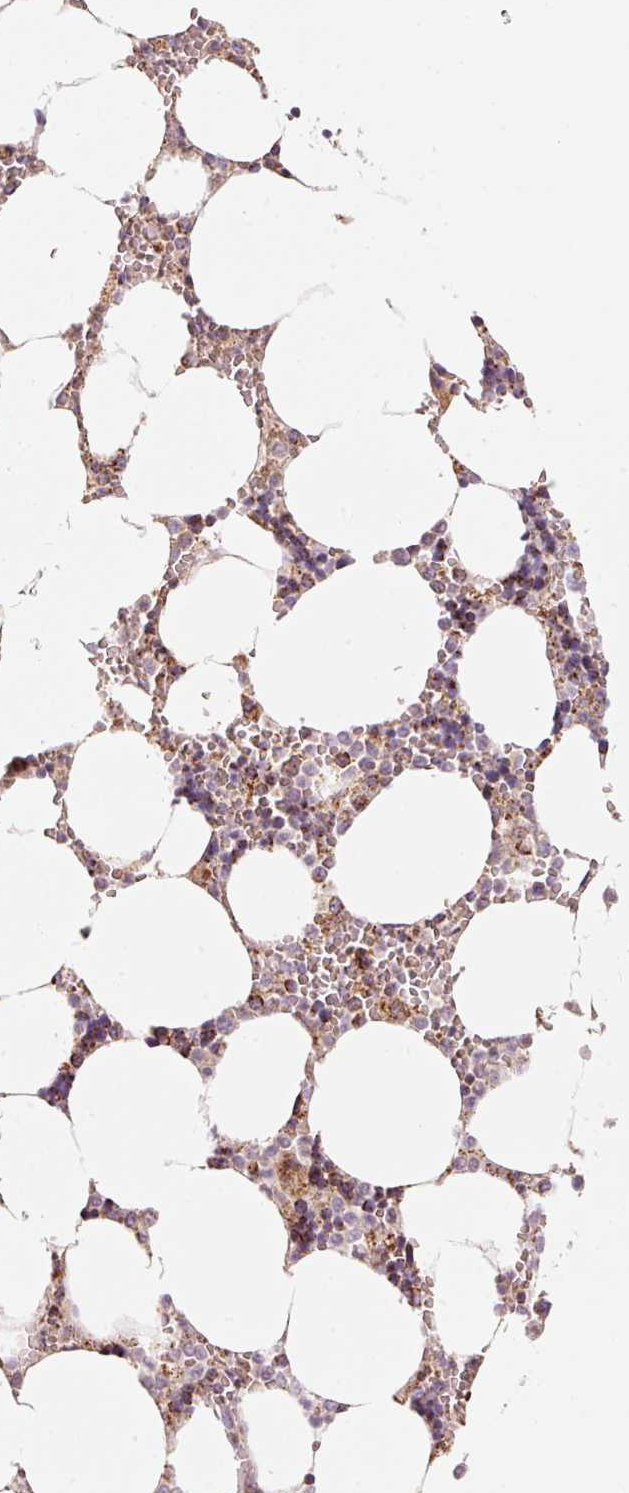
{"staining": {"intensity": "moderate", "quantity": "<25%", "location": "cytoplasmic/membranous"}, "tissue": "bone marrow", "cell_type": "Hematopoietic cells", "image_type": "normal", "snomed": [{"axis": "morphology", "description": "Normal tissue, NOS"}, {"axis": "topography", "description": "Bone marrow"}], "caption": "A micrograph of human bone marrow stained for a protein exhibits moderate cytoplasmic/membranous brown staining in hematopoietic cells.", "gene": "C17orf98", "patient": {"sex": "male", "age": 64}}